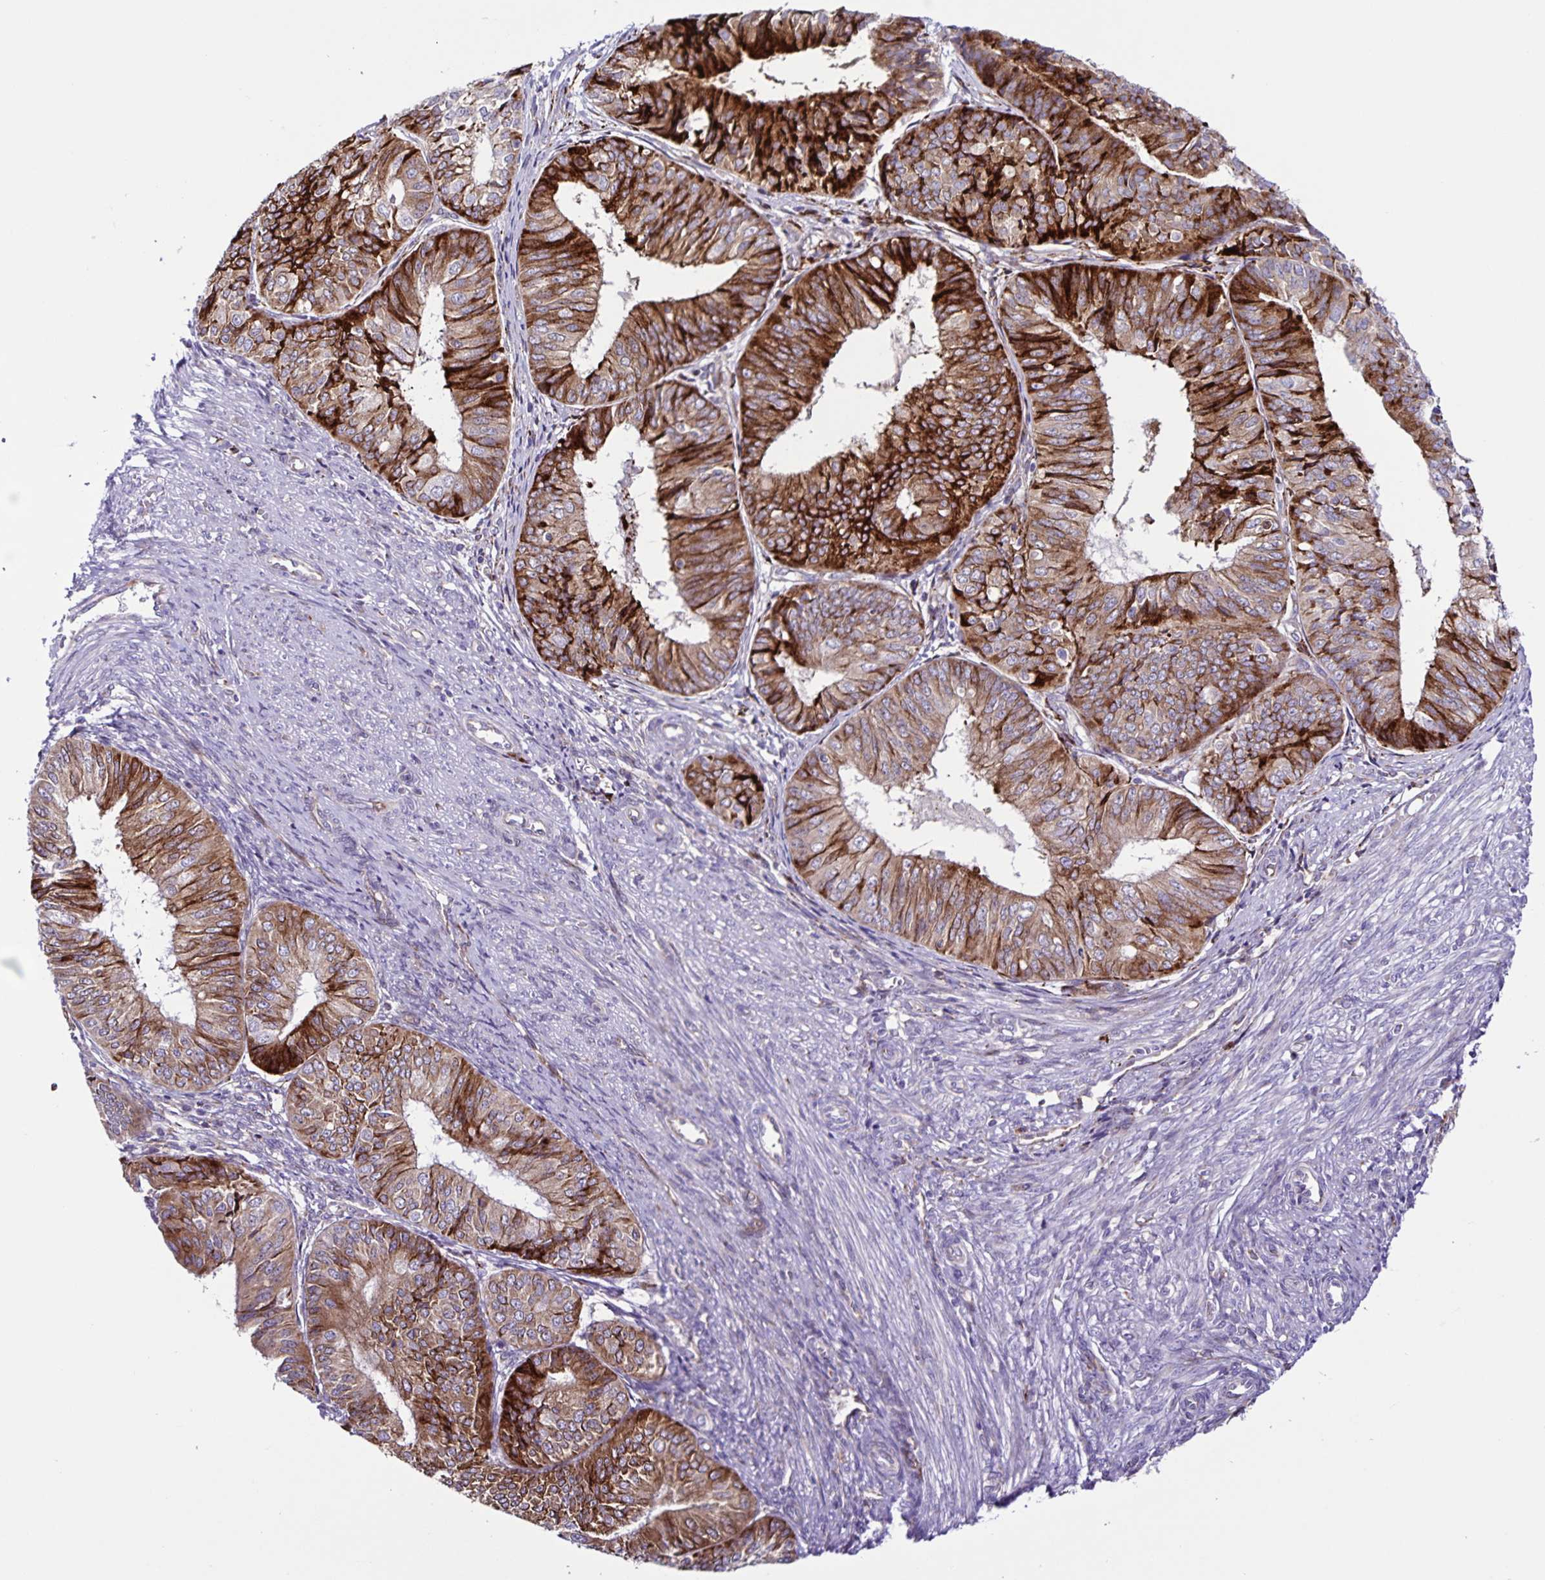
{"staining": {"intensity": "strong", "quantity": ">75%", "location": "cytoplasmic/membranous"}, "tissue": "endometrial cancer", "cell_type": "Tumor cells", "image_type": "cancer", "snomed": [{"axis": "morphology", "description": "Adenocarcinoma, NOS"}, {"axis": "topography", "description": "Endometrium"}], "caption": "IHC of endometrial adenocarcinoma displays high levels of strong cytoplasmic/membranous positivity in approximately >75% of tumor cells.", "gene": "OSBPL5", "patient": {"sex": "female", "age": 58}}